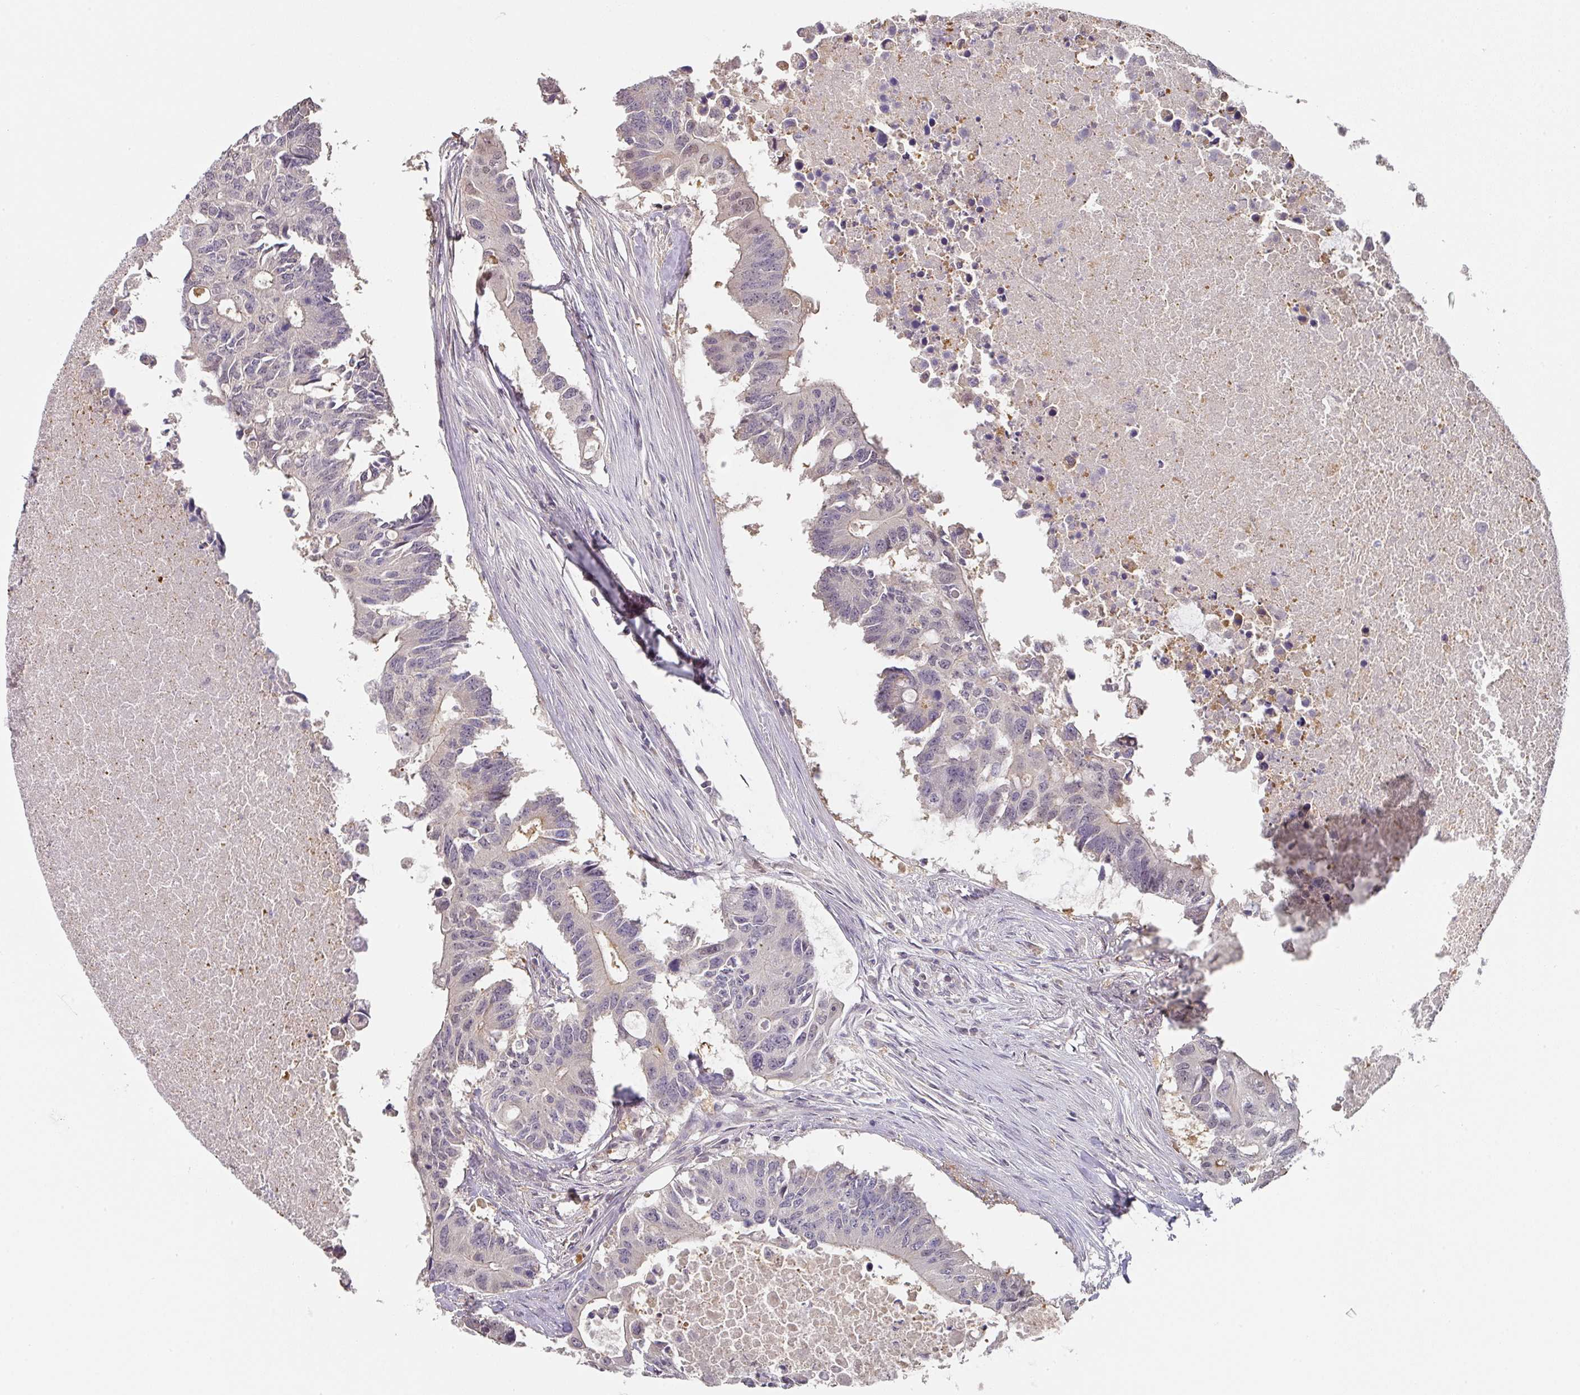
{"staining": {"intensity": "weak", "quantity": "<25%", "location": "nuclear"}, "tissue": "colorectal cancer", "cell_type": "Tumor cells", "image_type": "cancer", "snomed": [{"axis": "morphology", "description": "Adenocarcinoma, NOS"}, {"axis": "topography", "description": "Colon"}], "caption": "Immunohistochemical staining of colorectal adenocarcinoma demonstrates no significant positivity in tumor cells.", "gene": "FOXN4", "patient": {"sex": "male", "age": 71}}